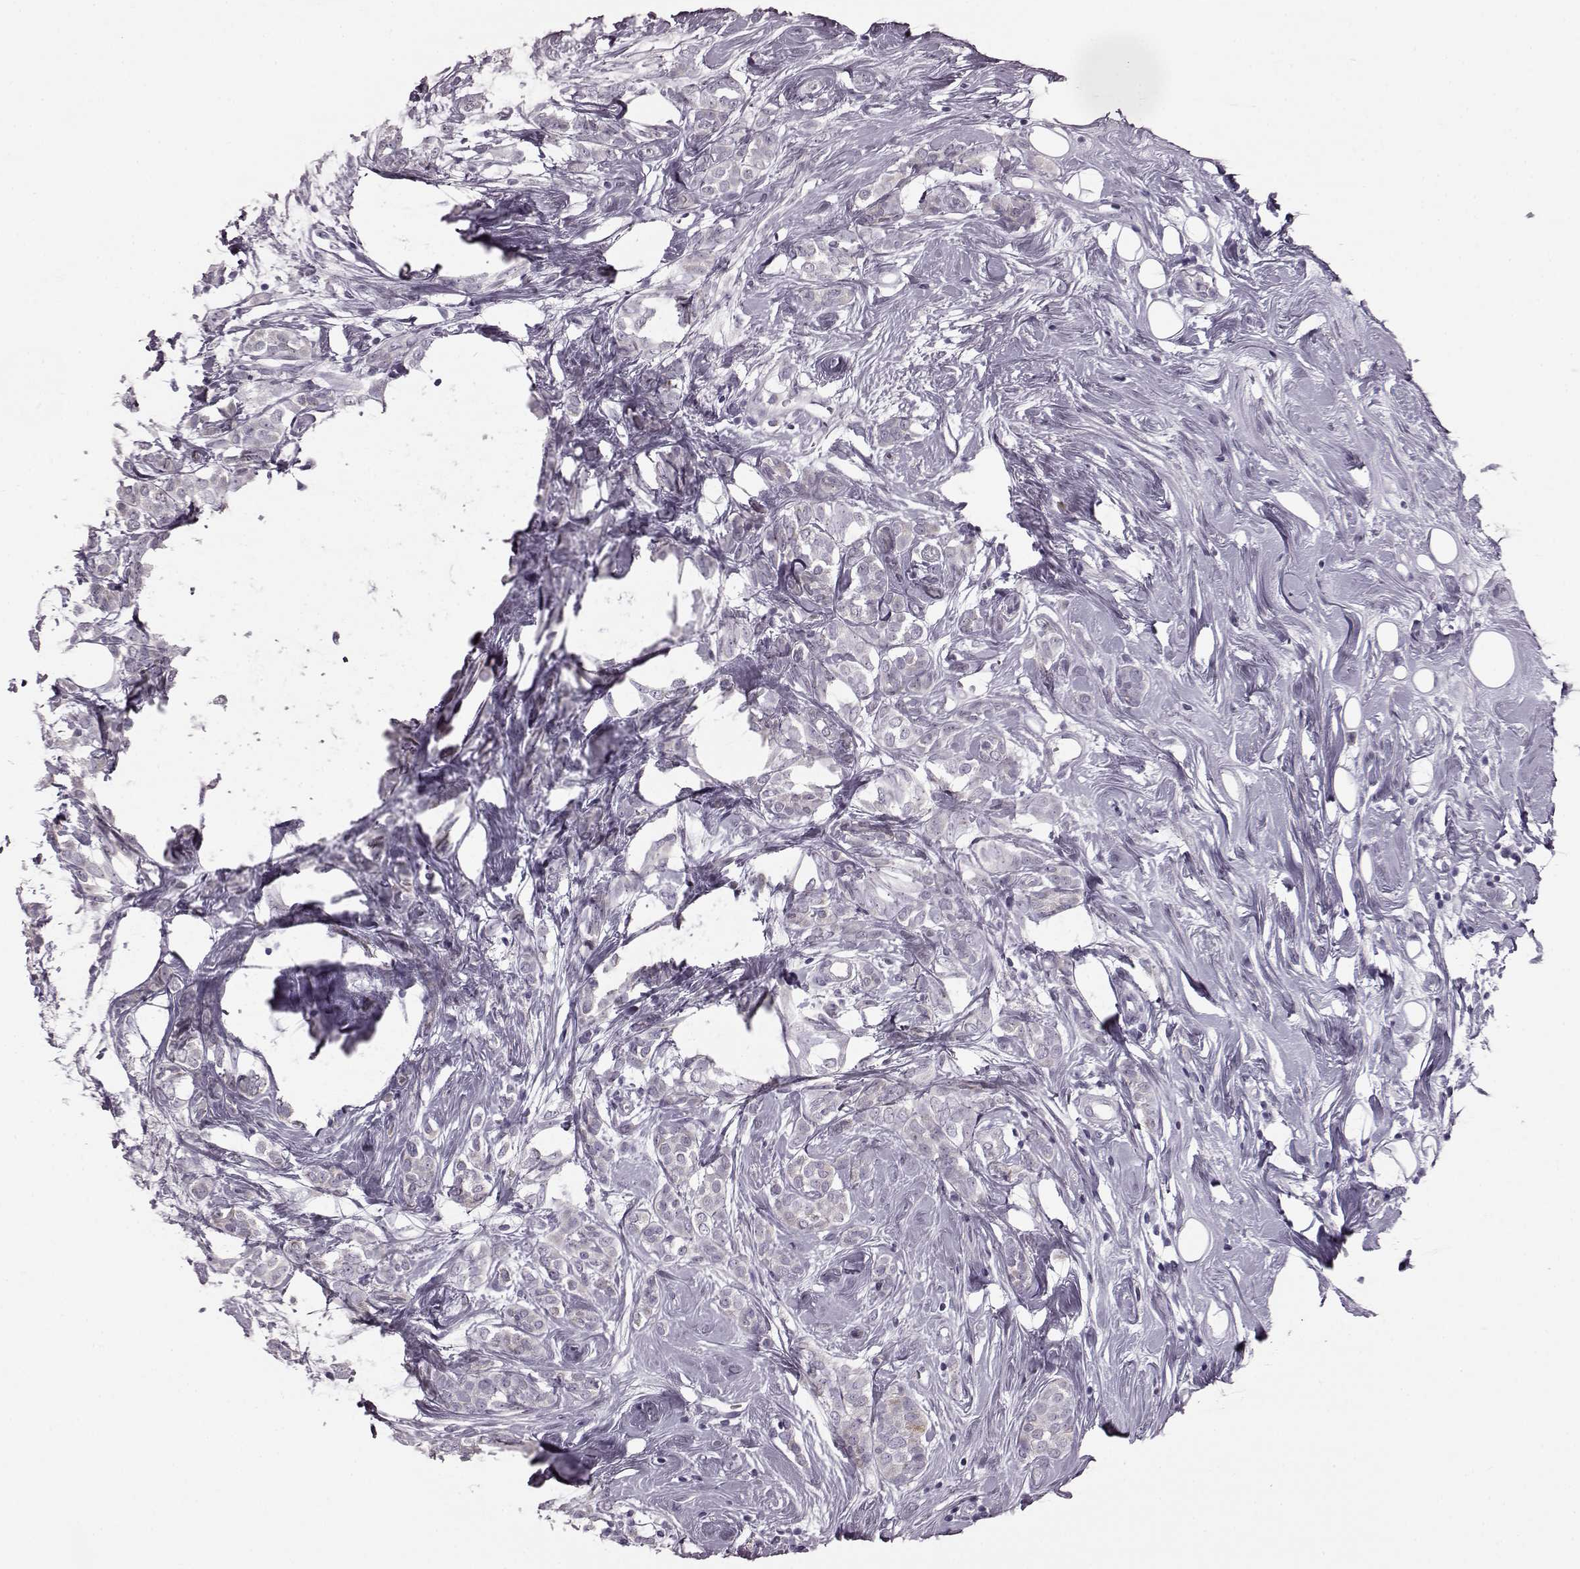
{"staining": {"intensity": "negative", "quantity": "none", "location": "none"}, "tissue": "breast cancer", "cell_type": "Tumor cells", "image_type": "cancer", "snomed": [{"axis": "morphology", "description": "Lobular carcinoma"}, {"axis": "topography", "description": "Breast"}], "caption": "The photomicrograph displays no significant staining in tumor cells of breast lobular carcinoma.", "gene": "JSRP1", "patient": {"sex": "female", "age": 49}}